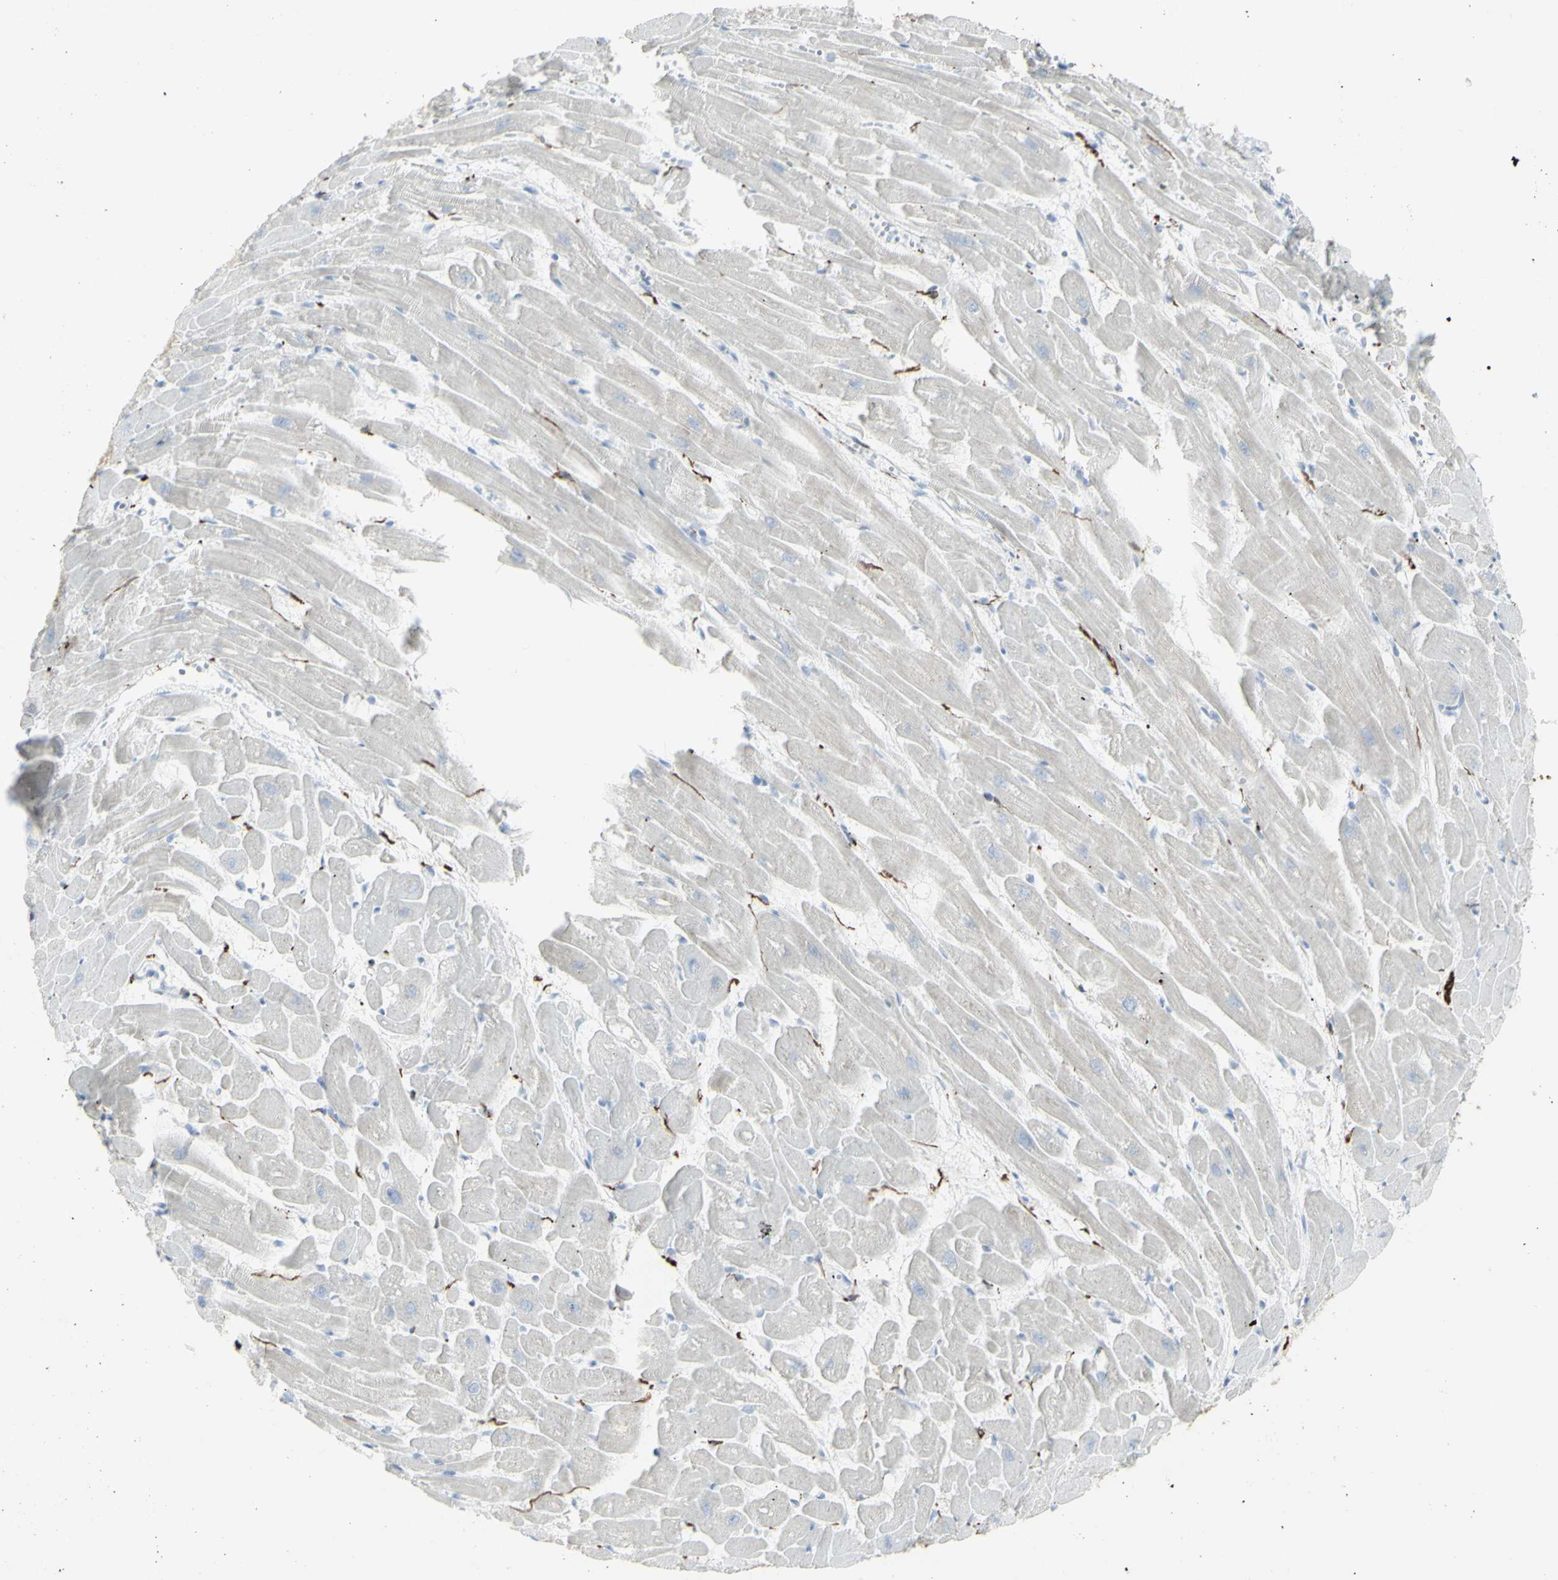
{"staining": {"intensity": "negative", "quantity": "none", "location": "none"}, "tissue": "heart muscle", "cell_type": "Cardiomyocytes", "image_type": "normal", "snomed": [{"axis": "morphology", "description": "Normal tissue, NOS"}, {"axis": "topography", "description": "Heart"}], "caption": "Immunohistochemistry histopathology image of unremarkable heart muscle stained for a protein (brown), which demonstrates no staining in cardiomyocytes. The staining was performed using DAB to visualize the protein expression in brown, while the nuclei were stained in blue with hematoxylin (Magnification: 20x).", "gene": "ENSG00000198211", "patient": {"sex": "female", "age": 19}}